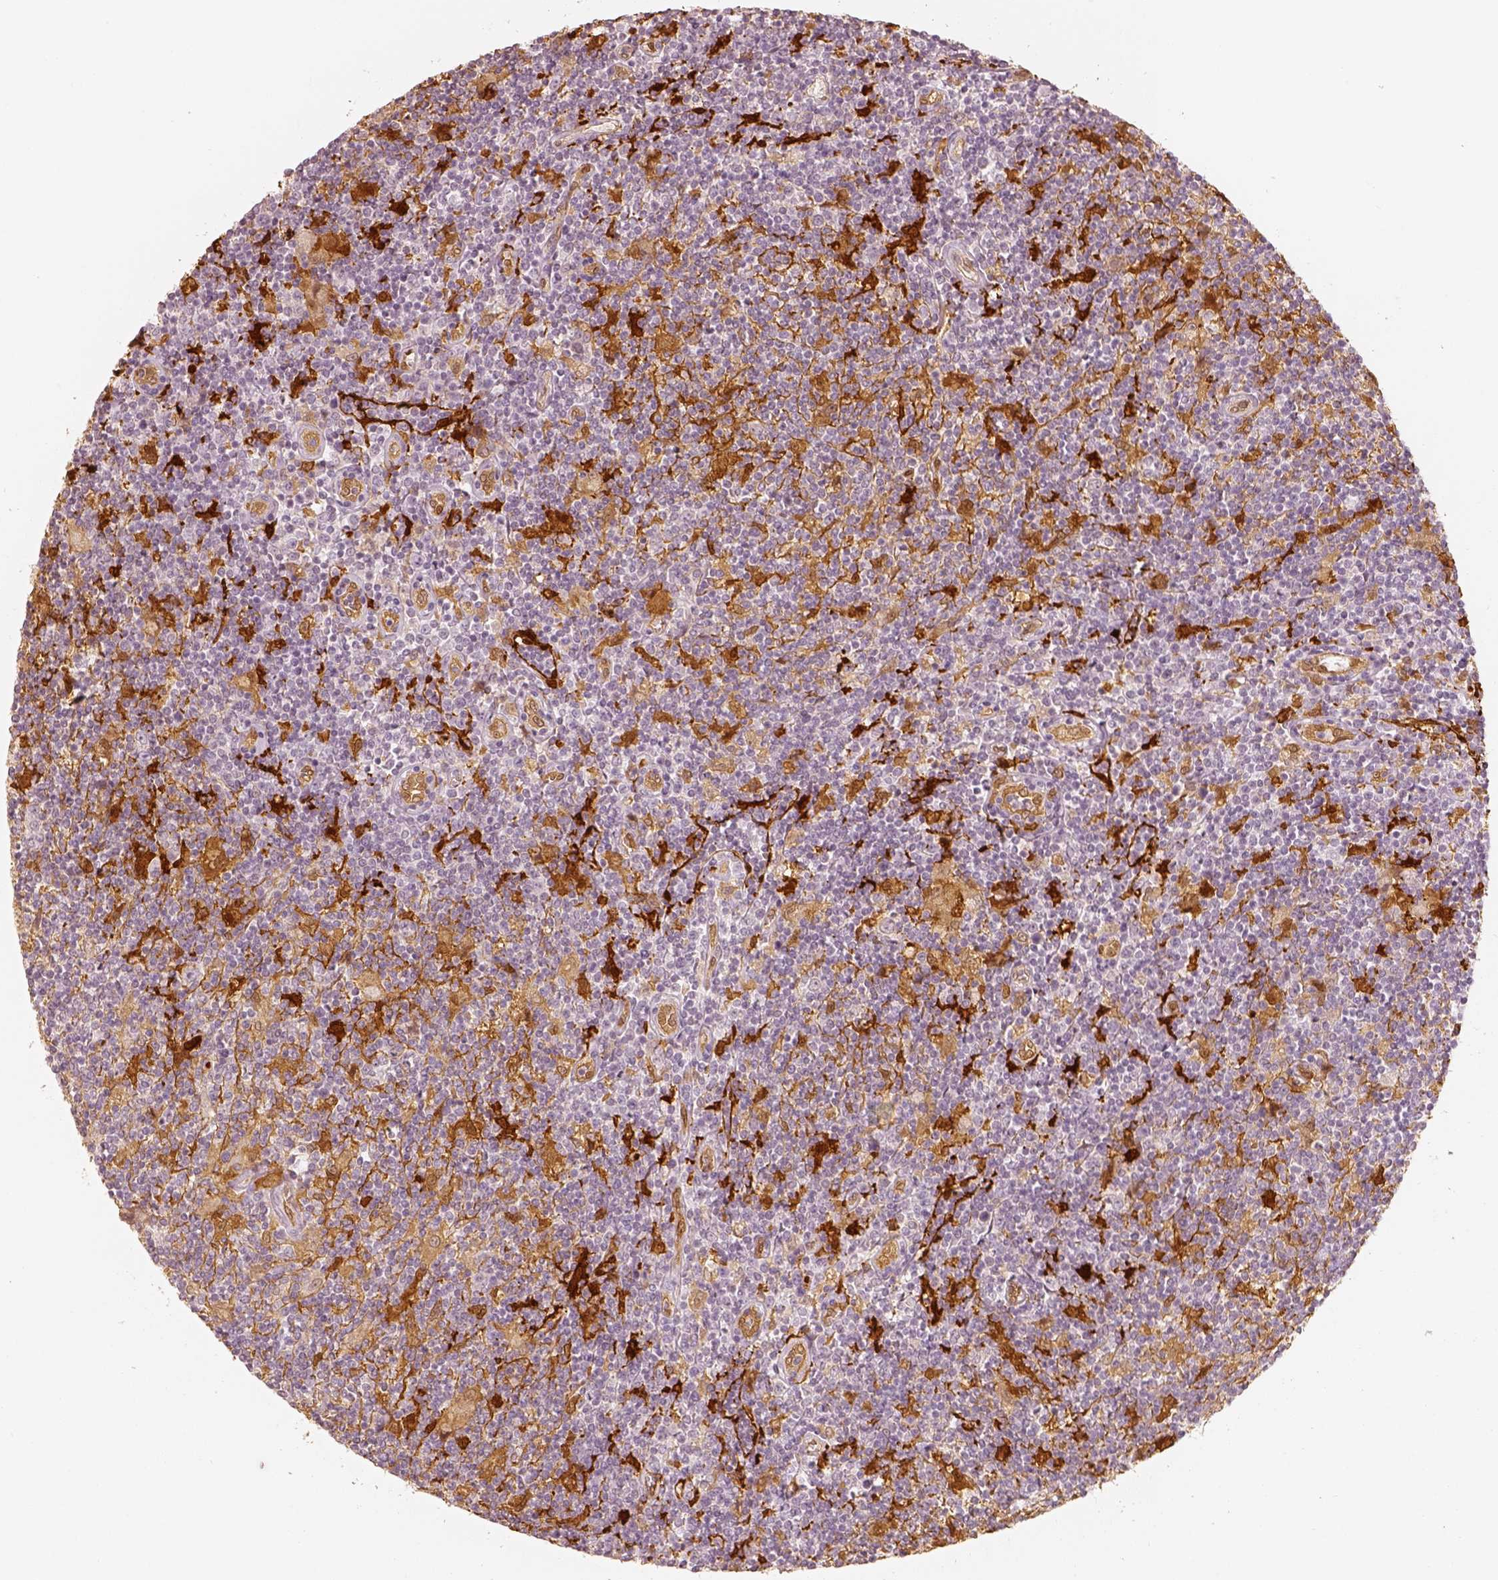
{"staining": {"intensity": "moderate", "quantity": ">75%", "location": "cytoplasmic/membranous"}, "tissue": "lymphoma", "cell_type": "Tumor cells", "image_type": "cancer", "snomed": [{"axis": "morphology", "description": "Hodgkin's disease, NOS"}, {"axis": "topography", "description": "Lymph node"}], "caption": "A photomicrograph showing moderate cytoplasmic/membranous positivity in about >75% of tumor cells in Hodgkin's disease, as visualized by brown immunohistochemical staining.", "gene": "FSCN1", "patient": {"sex": "male", "age": 40}}